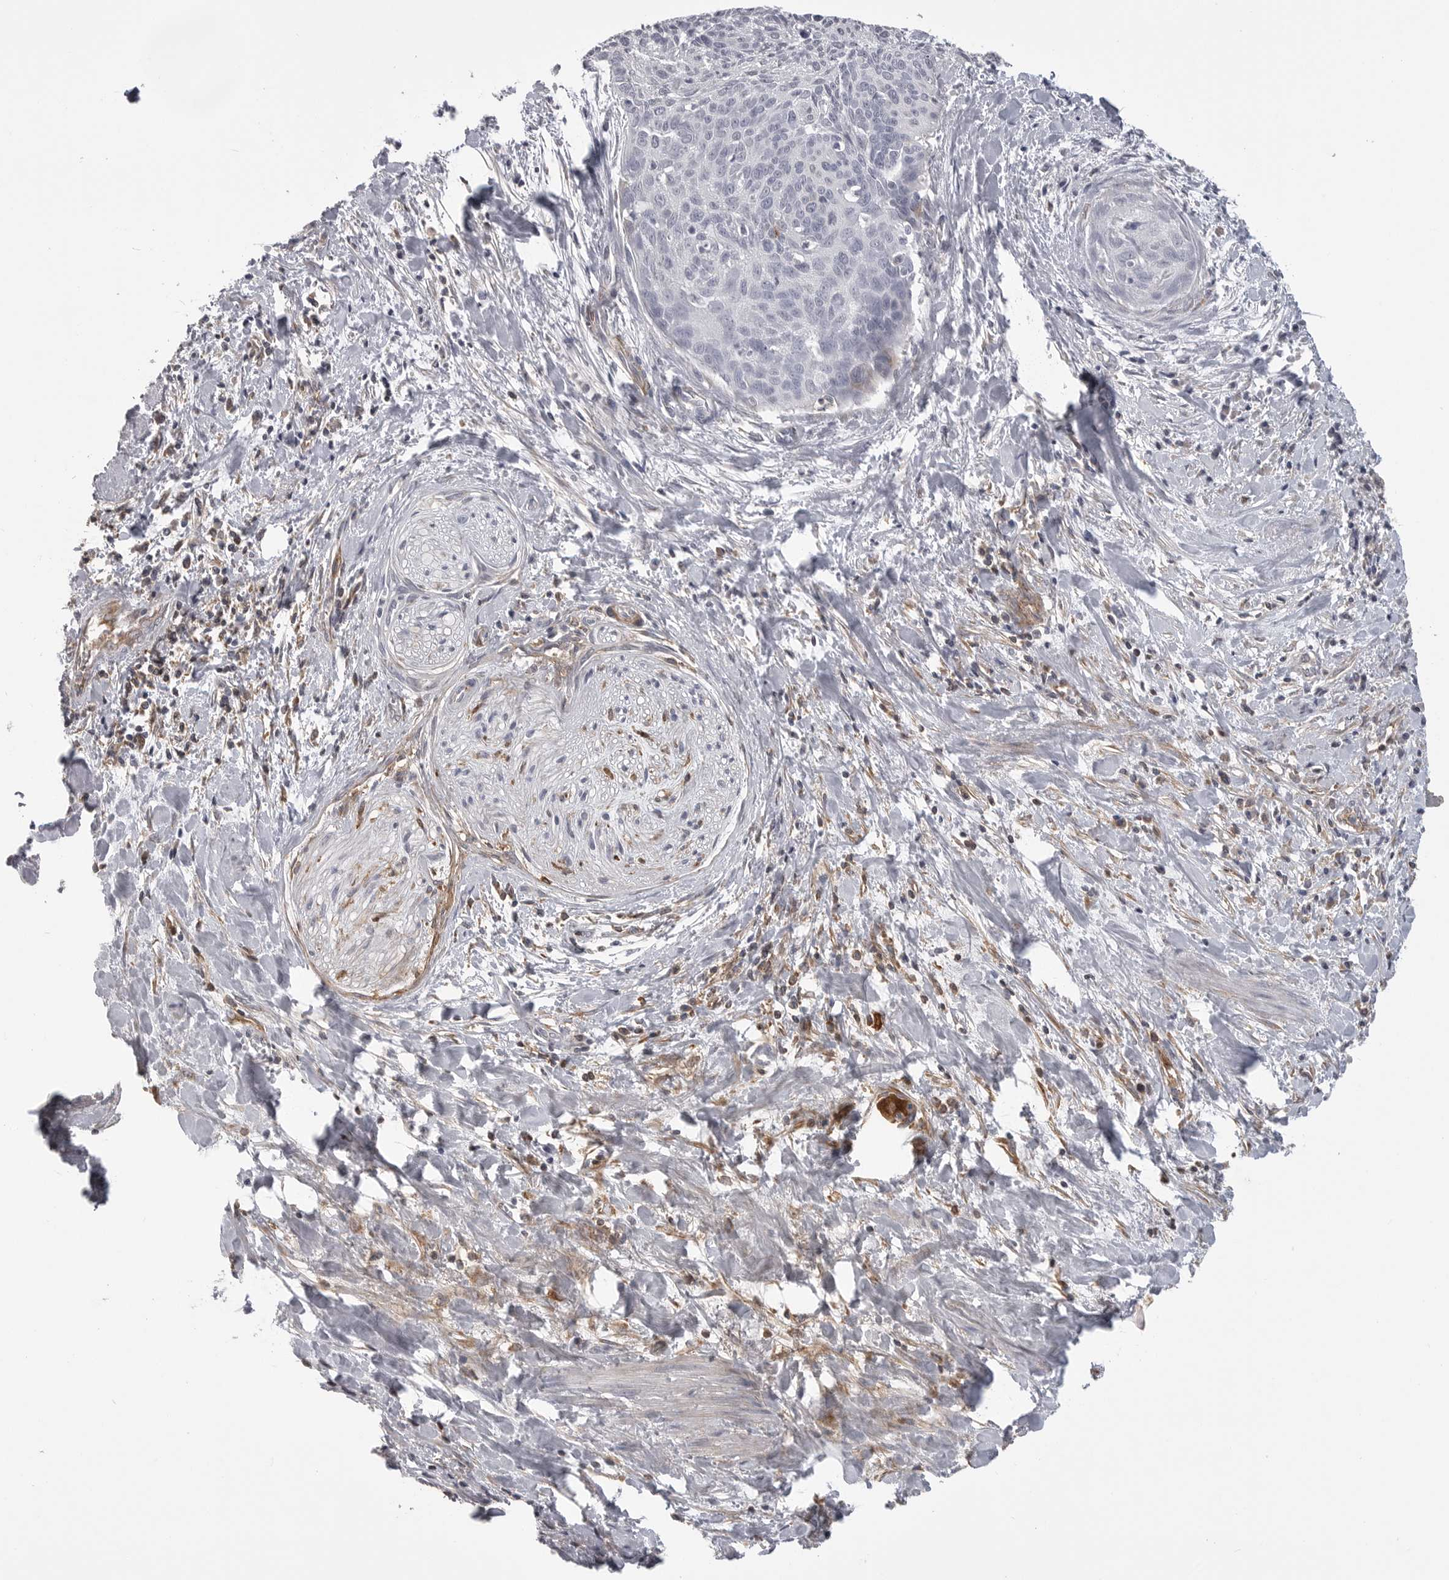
{"staining": {"intensity": "negative", "quantity": "none", "location": "none"}, "tissue": "cervical cancer", "cell_type": "Tumor cells", "image_type": "cancer", "snomed": [{"axis": "morphology", "description": "Squamous cell carcinoma, NOS"}, {"axis": "topography", "description": "Cervix"}], "caption": "A high-resolution histopathology image shows immunohistochemistry (IHC) staining of squamous cell carcinoma (cervical), which demonstrates no significant positivity in tumor cells.", "gene": "SERPING1", "patient": {"sex": "female", "age": 55}}